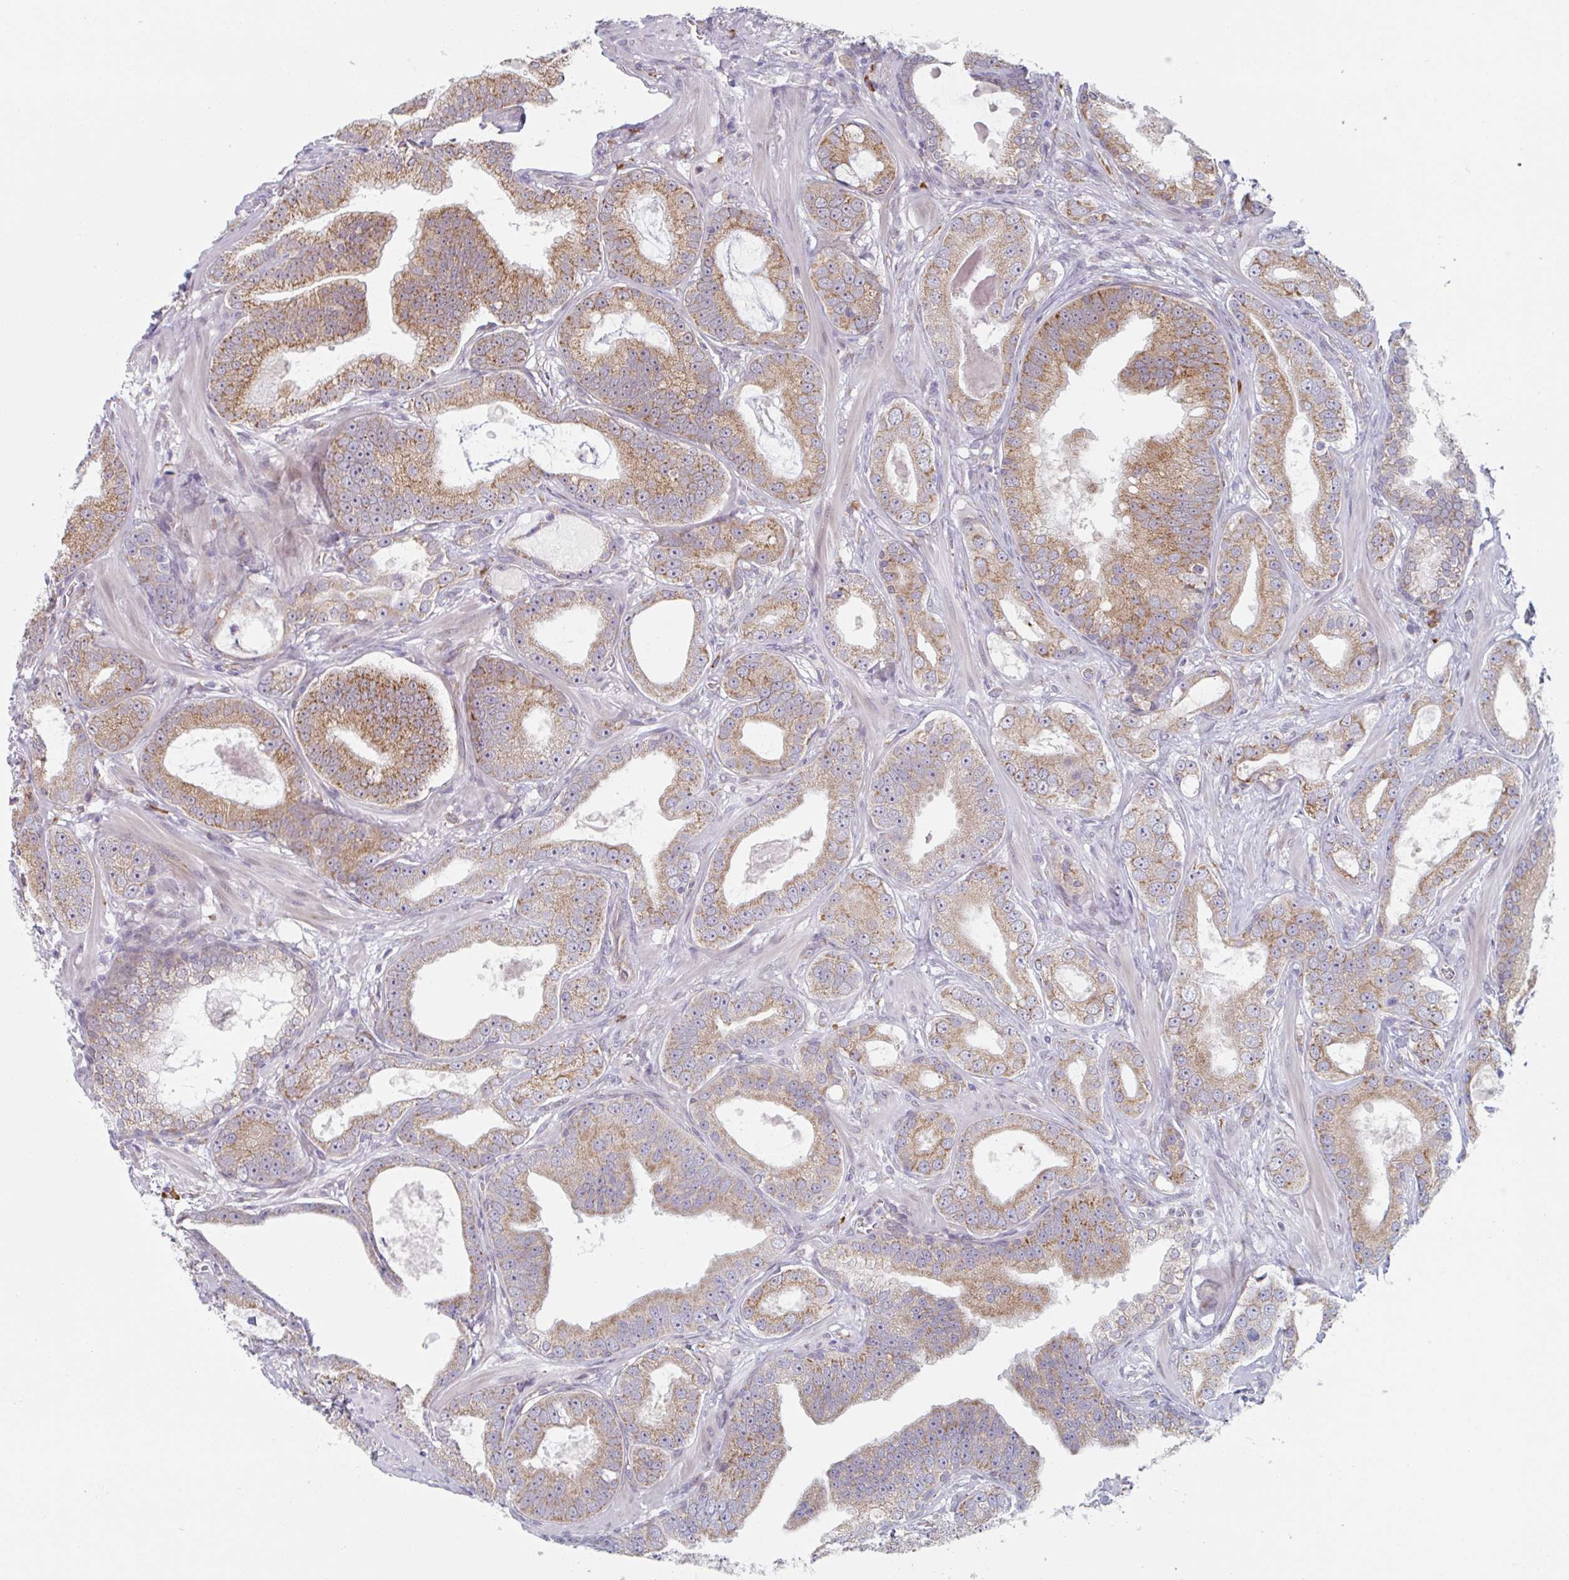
{"staining": {"intensity": "moderate", "quantity": ">75%", "location": "cytoplasmic/membranous"}, "tissue": "prostate cancer", "cell_type": "Tumor cells", "image_type": "cancer", "snomed": [{"axis": "morphology", "description": "Adenocarcinoma, High grade"}, {"axis": "topography", "description": "Prostate"}], "caption": "DAB immunohistochemical staining of human prostate high-grade adenocarcinoma displays moderate cytoplasmic/membranous protein expression in about >75% of tumor cells. The staining was performed using DAB (3,3'-diaminobenzidine) to visualize the protein expression in brown, while the nuclei were stained in blue with hematoxylin (Magnification: 20x).", "gene": "TRAPPC10", "patient": {"sex": "male", "age": 65}}